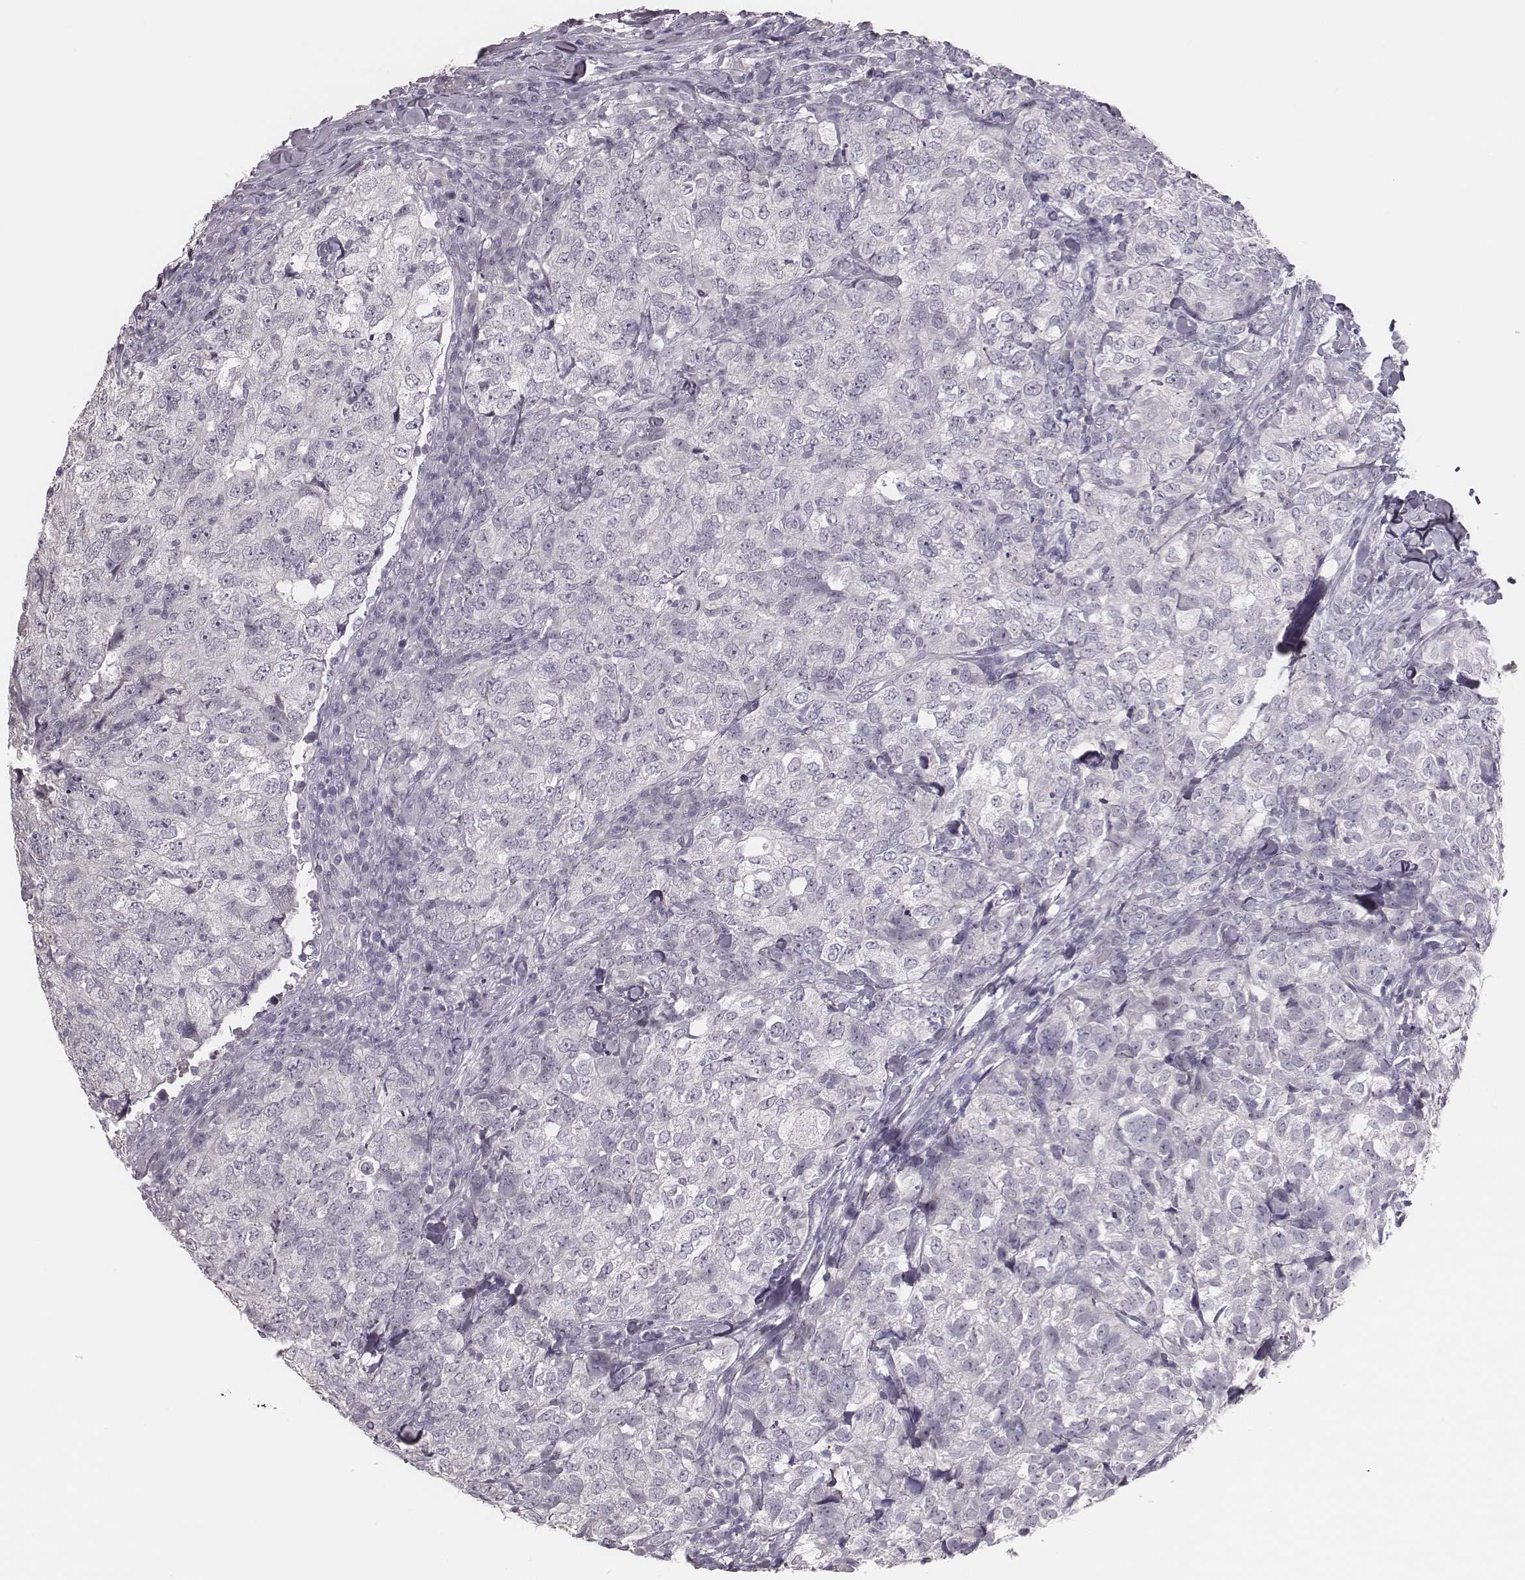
{"staining": {"intensity": "negative", "quantity": "none", "location": "none"}, "tissue": "breast cancer", "cell_type": "Tumor cells", "image_type": "cancer", "snomed": [{"axis": "morphology", "description": "Duct carcinoma"}, {"axis": "topography", "description": "Breast"}], "caption": "The immunohistochemistry photomicrograph has no significant expression in tumor cells of breast cancer (infiltrating ductal carcinoma) tissue.", "gene": "ADGRF4", "patient": {"sex": "female", "age": 30}}